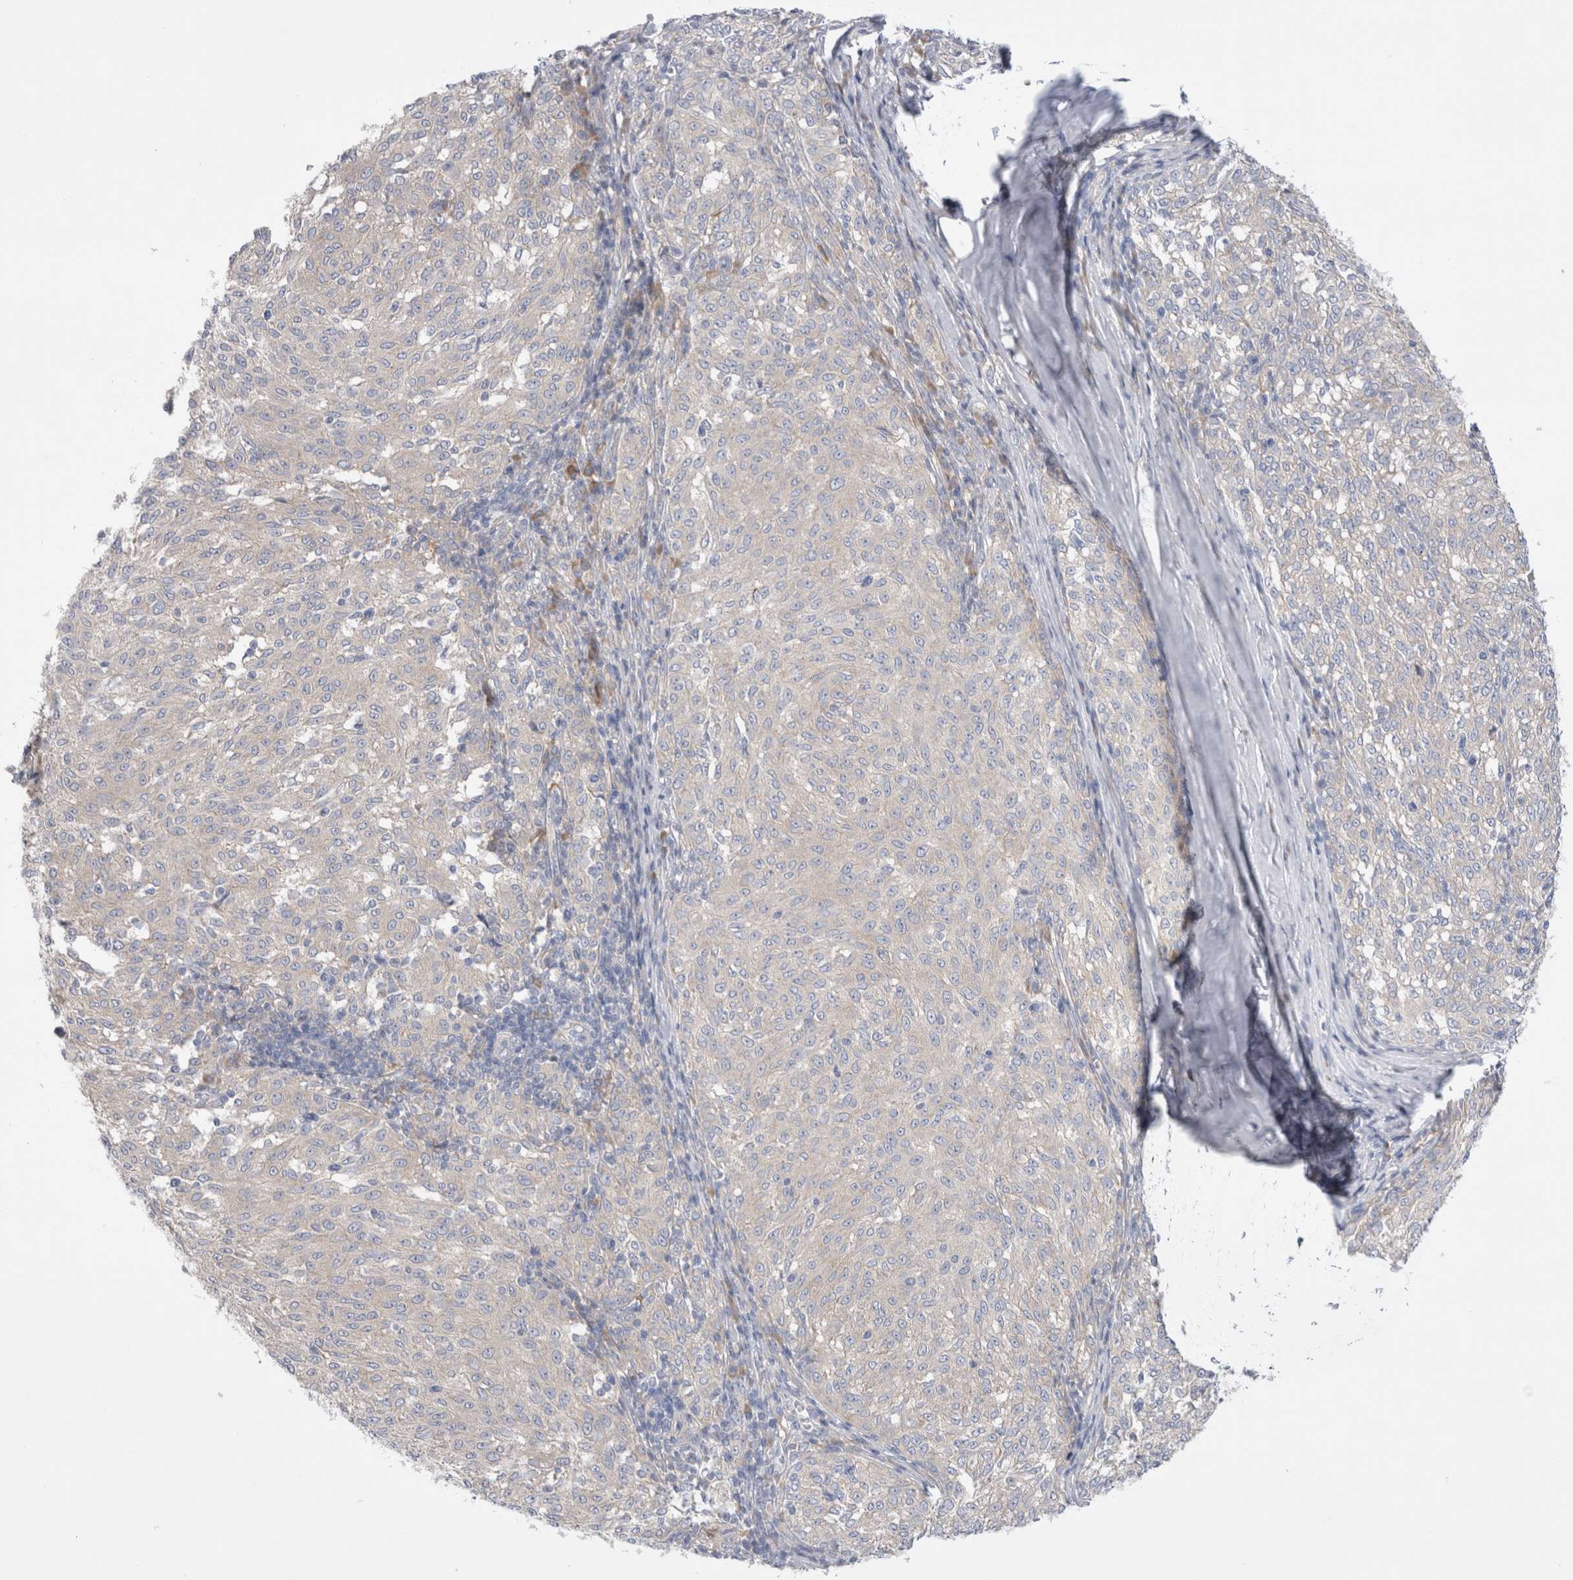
{"staining": {"intensity": "negative", "quantity": "none", "location": "none"}, "tissue": "melanoma", "cell_type": "Tumor cells", "image_type": "cancer", "snomed": [{"axis": "morphology", "description": "Malignant melanoma, NOS"}, {"axis": "topography", "description": "Skin"}], "caption": "Immunohistochemical staining of human melanoma displays no significant positivity in tumor cells.", "gene": "RBM12B", "patient": {"sex": "female", "age": 72}}